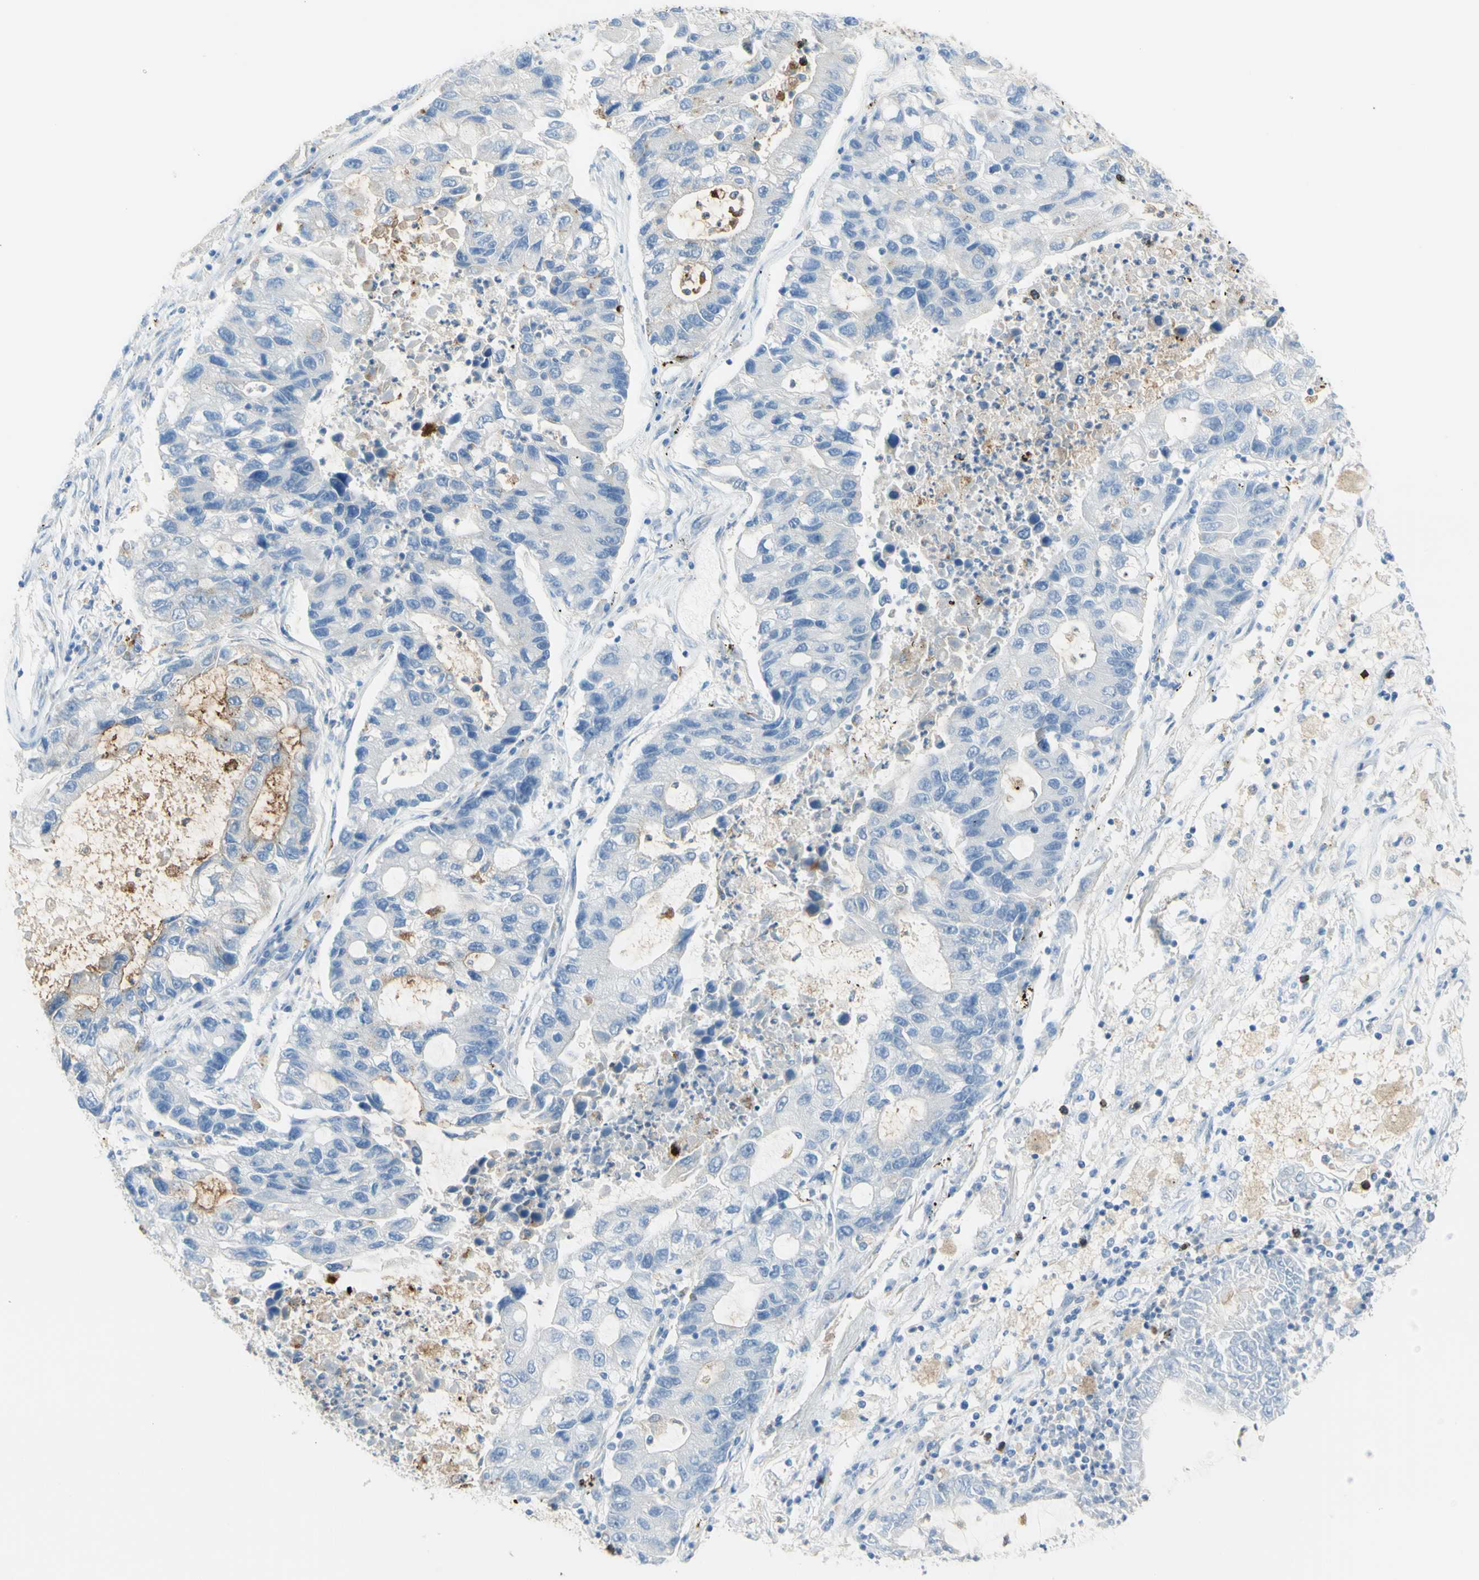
{"staining": {"intensity": "negative", "quantity": "none", "location": "none"}, "tissue": "lung cancer", "cell_type": "Tumor cells", "image_type": "cancer", "snomed": [{"axis": "morphology", "description": "Adenocarcinoma, NOS"}, {"axis": "topography", "description": "Lung"}], "caption": "Protein analysis of adenocarcinoma (lung) shows no significant positivity in tumor cells. (Immunohistochemistry (ihc), brightfield microscopy, high magnification).", "gene": "TSPAN1", "patient": {"sex": "female", "age": 51}}